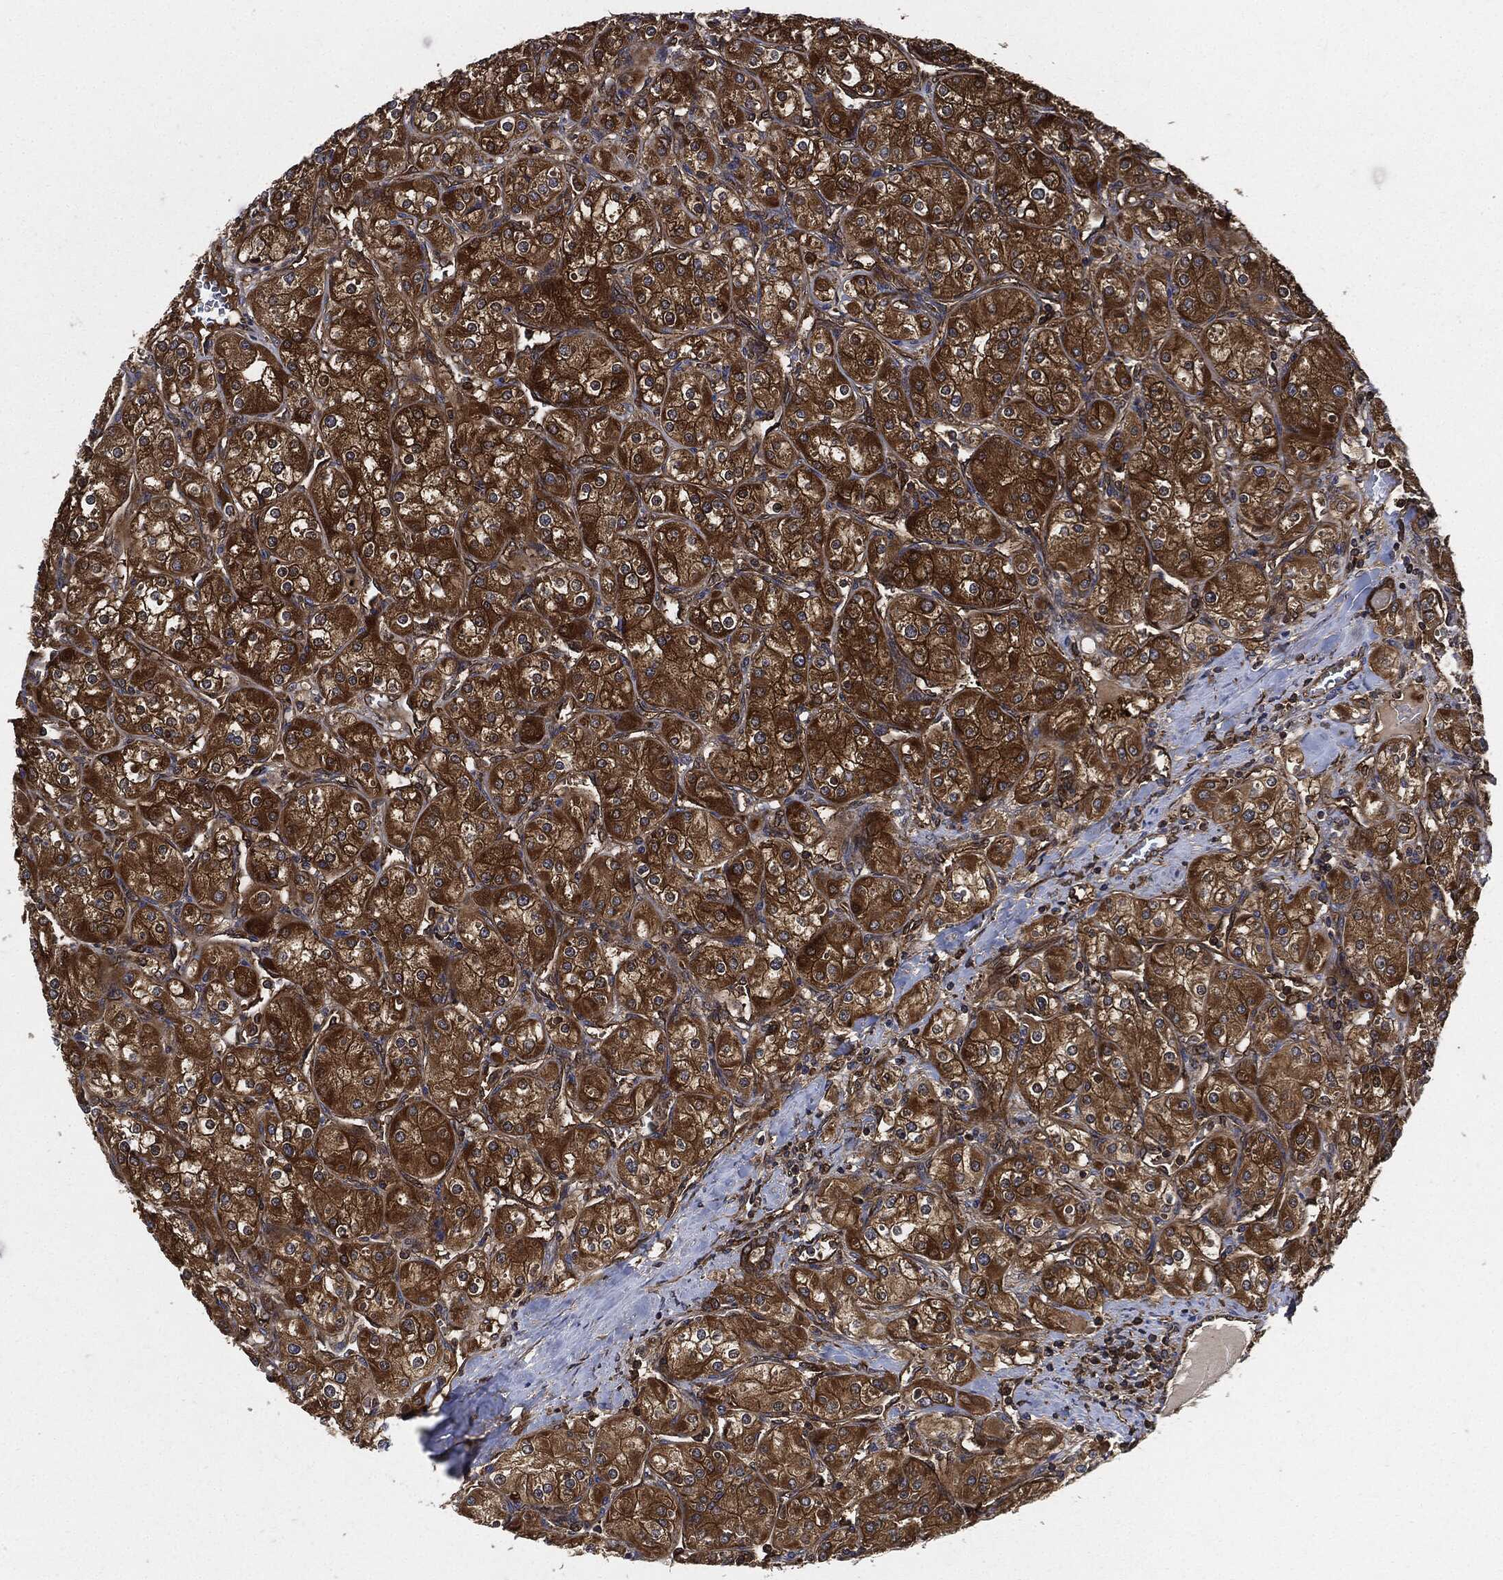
{"staining": {"intensity": "strong", "quantity": ">75%", "location": "cytoplasmic/membranous"}, "tissue": "renal cancer", "cell_type": "Tumor cells", "image_type": "cancer", "snomed": [{"axis": "morphology", "description": "Adenocarcinoma, NOS"}, {"axis": "topography", "description": "Kidney"}], "caption": "Tumor cells demonstrate high levels of strong cytoplasmic/membranous positivity in approximately >75% of cells in renal adenocarcinoma.", "gene": "XPNPEP1", "patient": {"sex": "male", "age": 77}}